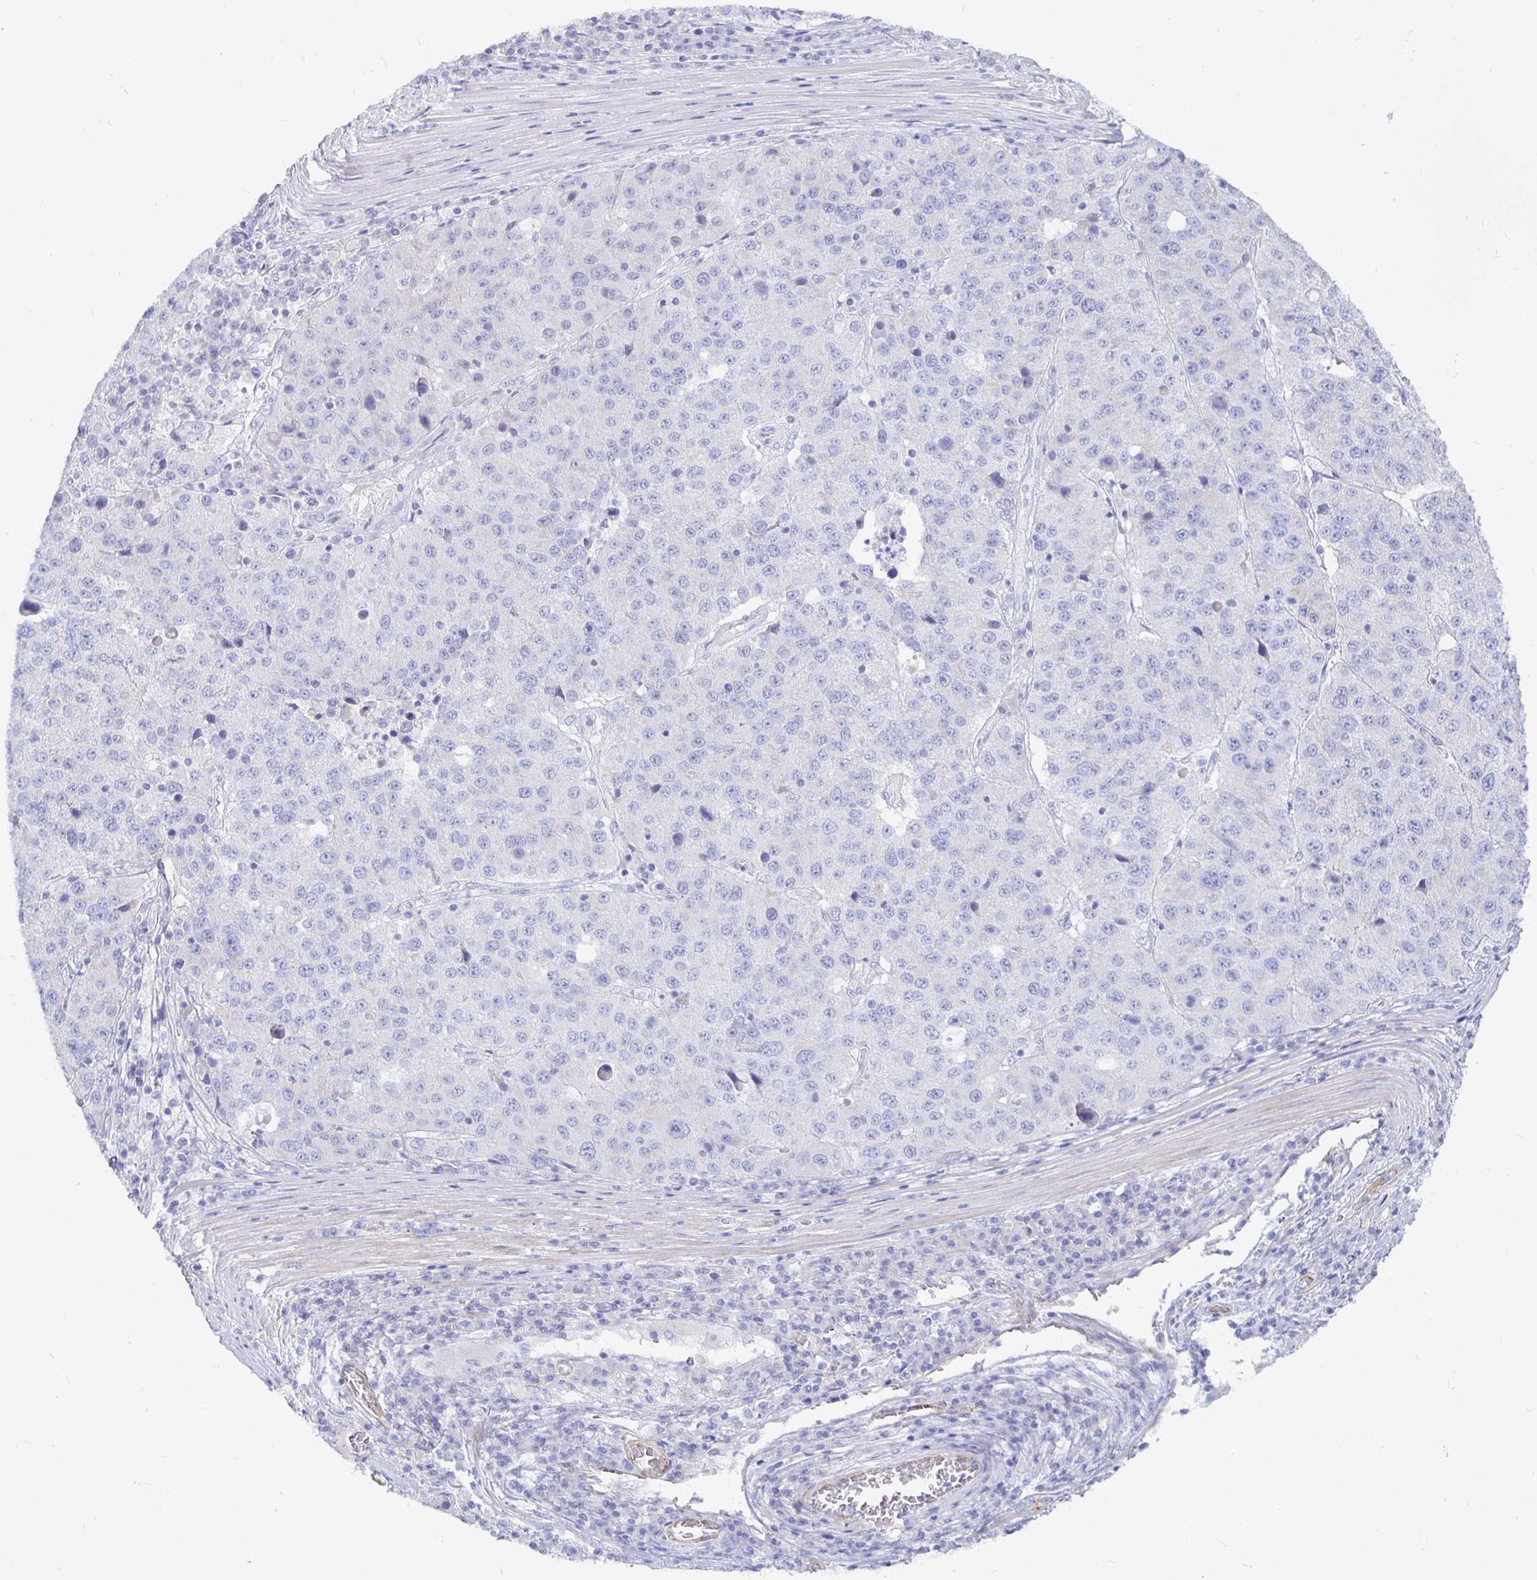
{"staining": {"intensity": "negative", "quantity": "none", "location": "none"}, "tissue": "stomach cancer", "cell_type": "Tumor cells", "image_type": "cancer", "snomed": [{"axis": "morphology", "description": "Adenocarcinoma, NOS"}, {"axis": "topography", "description": "Stomach"}], "caption": "Histopathology image shows no significant protein staining in tumor cells of adenocarcinoma (stomach). (Stains: DAB immunohistochemistry (IHC) with hematoxylin counter stain, Microscopy: brightfield microscopy at high magnification).", "gene": "COX16", "patient": {"sex": "male", "age": 71}}